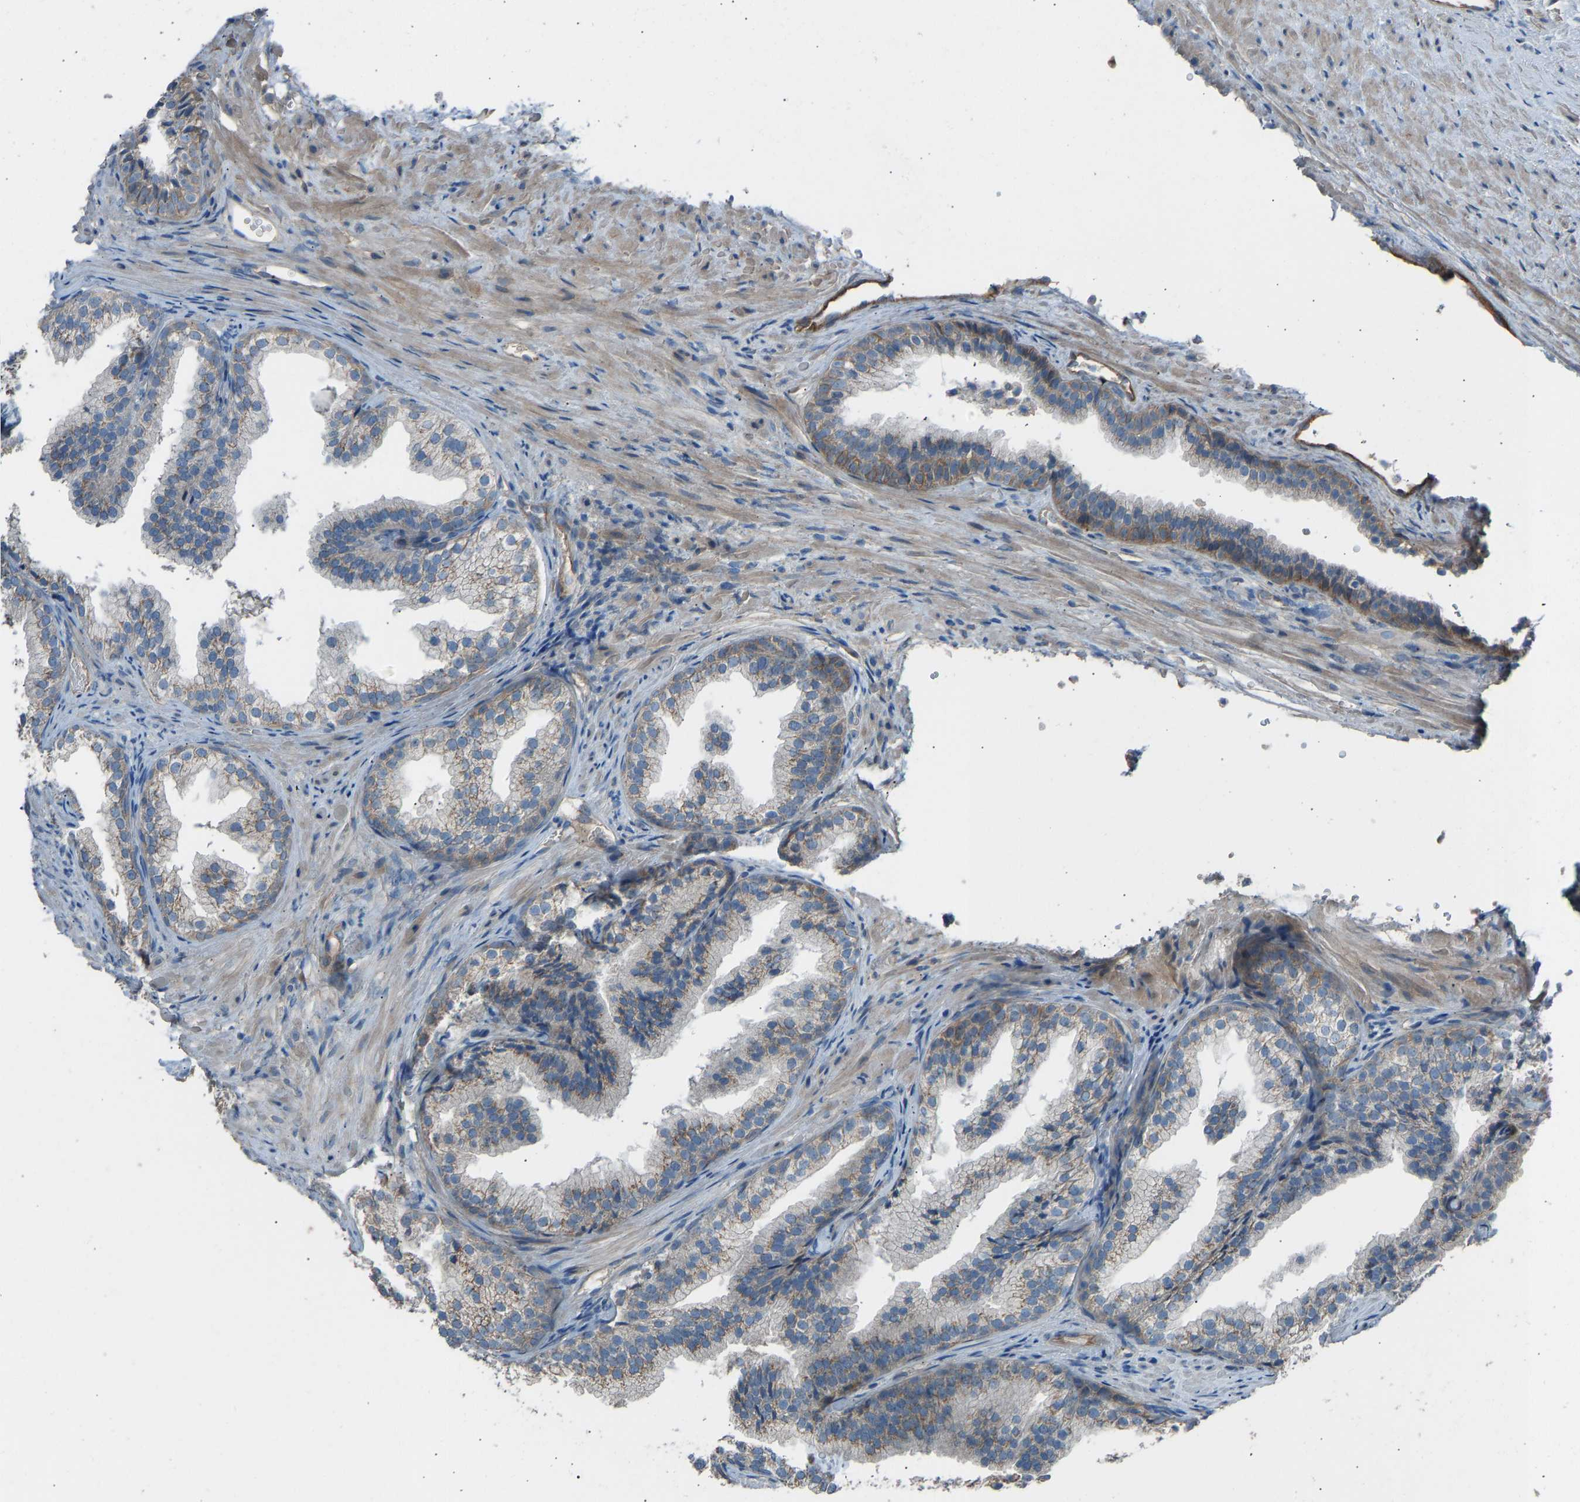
{"staining": {"intensity": "moderate", "quantity": "25%-75%", "location": "cytoplasmic/membranous"}, "tissue": "prostate", "cell_type": "Glandular cells", "image_type": "normal", "snomed": [{"axis": "morphology", "description": "Normal tissue, NOS"}, {"axis": "topography", "description": "Prostate"}], "caption": "Prostate stained with DAB (3,3'-diaminobenzidine) immunohistochemistry (IHC) shows medium levels of moderate cytoplasmic/membranous expression in approximately 25%-75% of glandular cells.", "gene": "TGFBR3", "patient": {"sex": "male", "age": 76}}